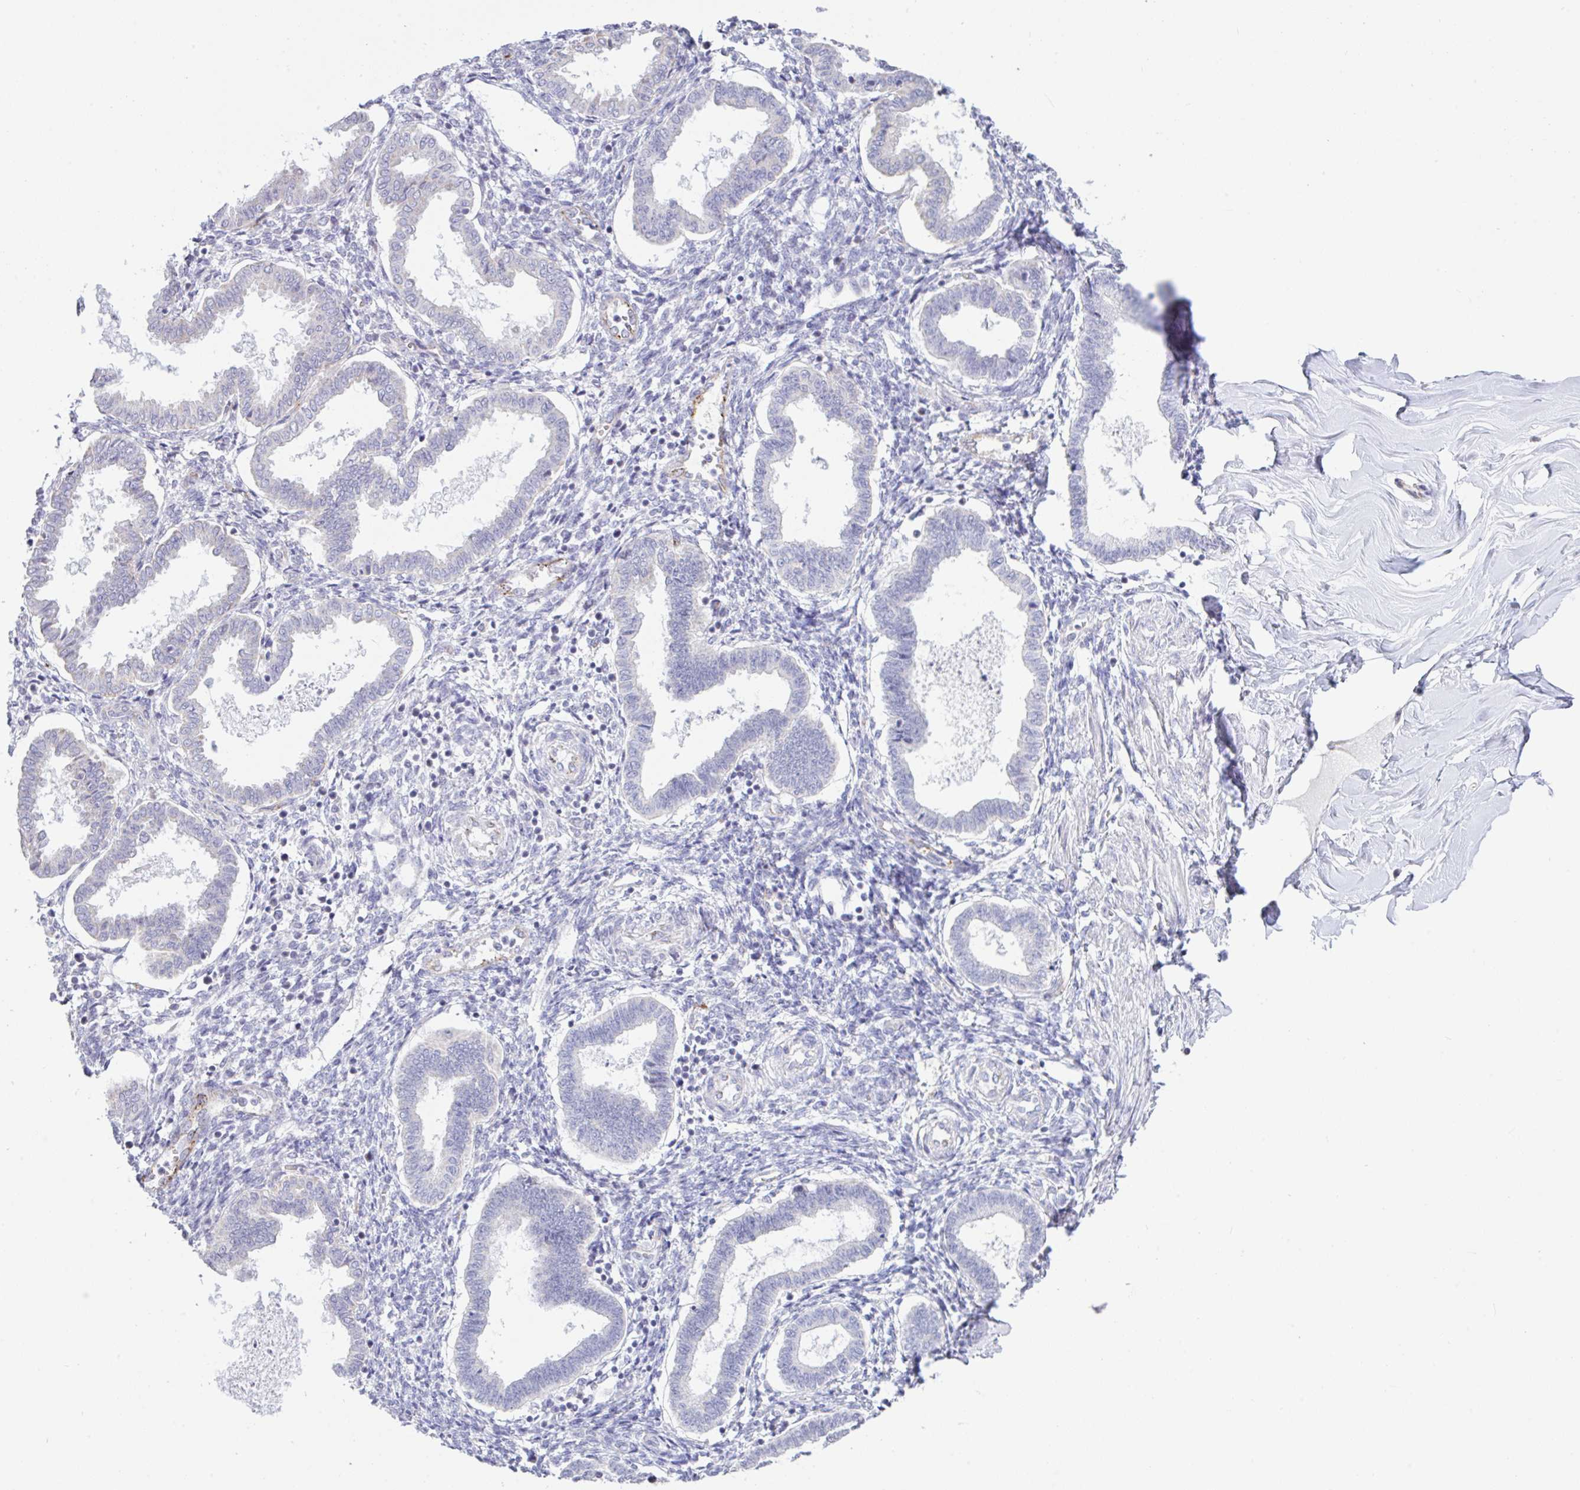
{"staining": {"intensity": "negative", "quantity": "none", "location": "none"}, "tissue": "endometrium", "cell_type": "Cells in endometrial stroma", "image_type": "normal", "snomed": [{"axis": "morphology", "description": "Normal tissue, NOS"}, {"axis": "topography", "description": "Endometrium"}], "caption": "Micrograph shows no protein expression in cells in endometrial stroma of benign endometrium. (DAB IHC visualized using brightfield microscopy, high magnification).", "gene": "PLCD4", "patient": {"sex": "female", "age": 24}}